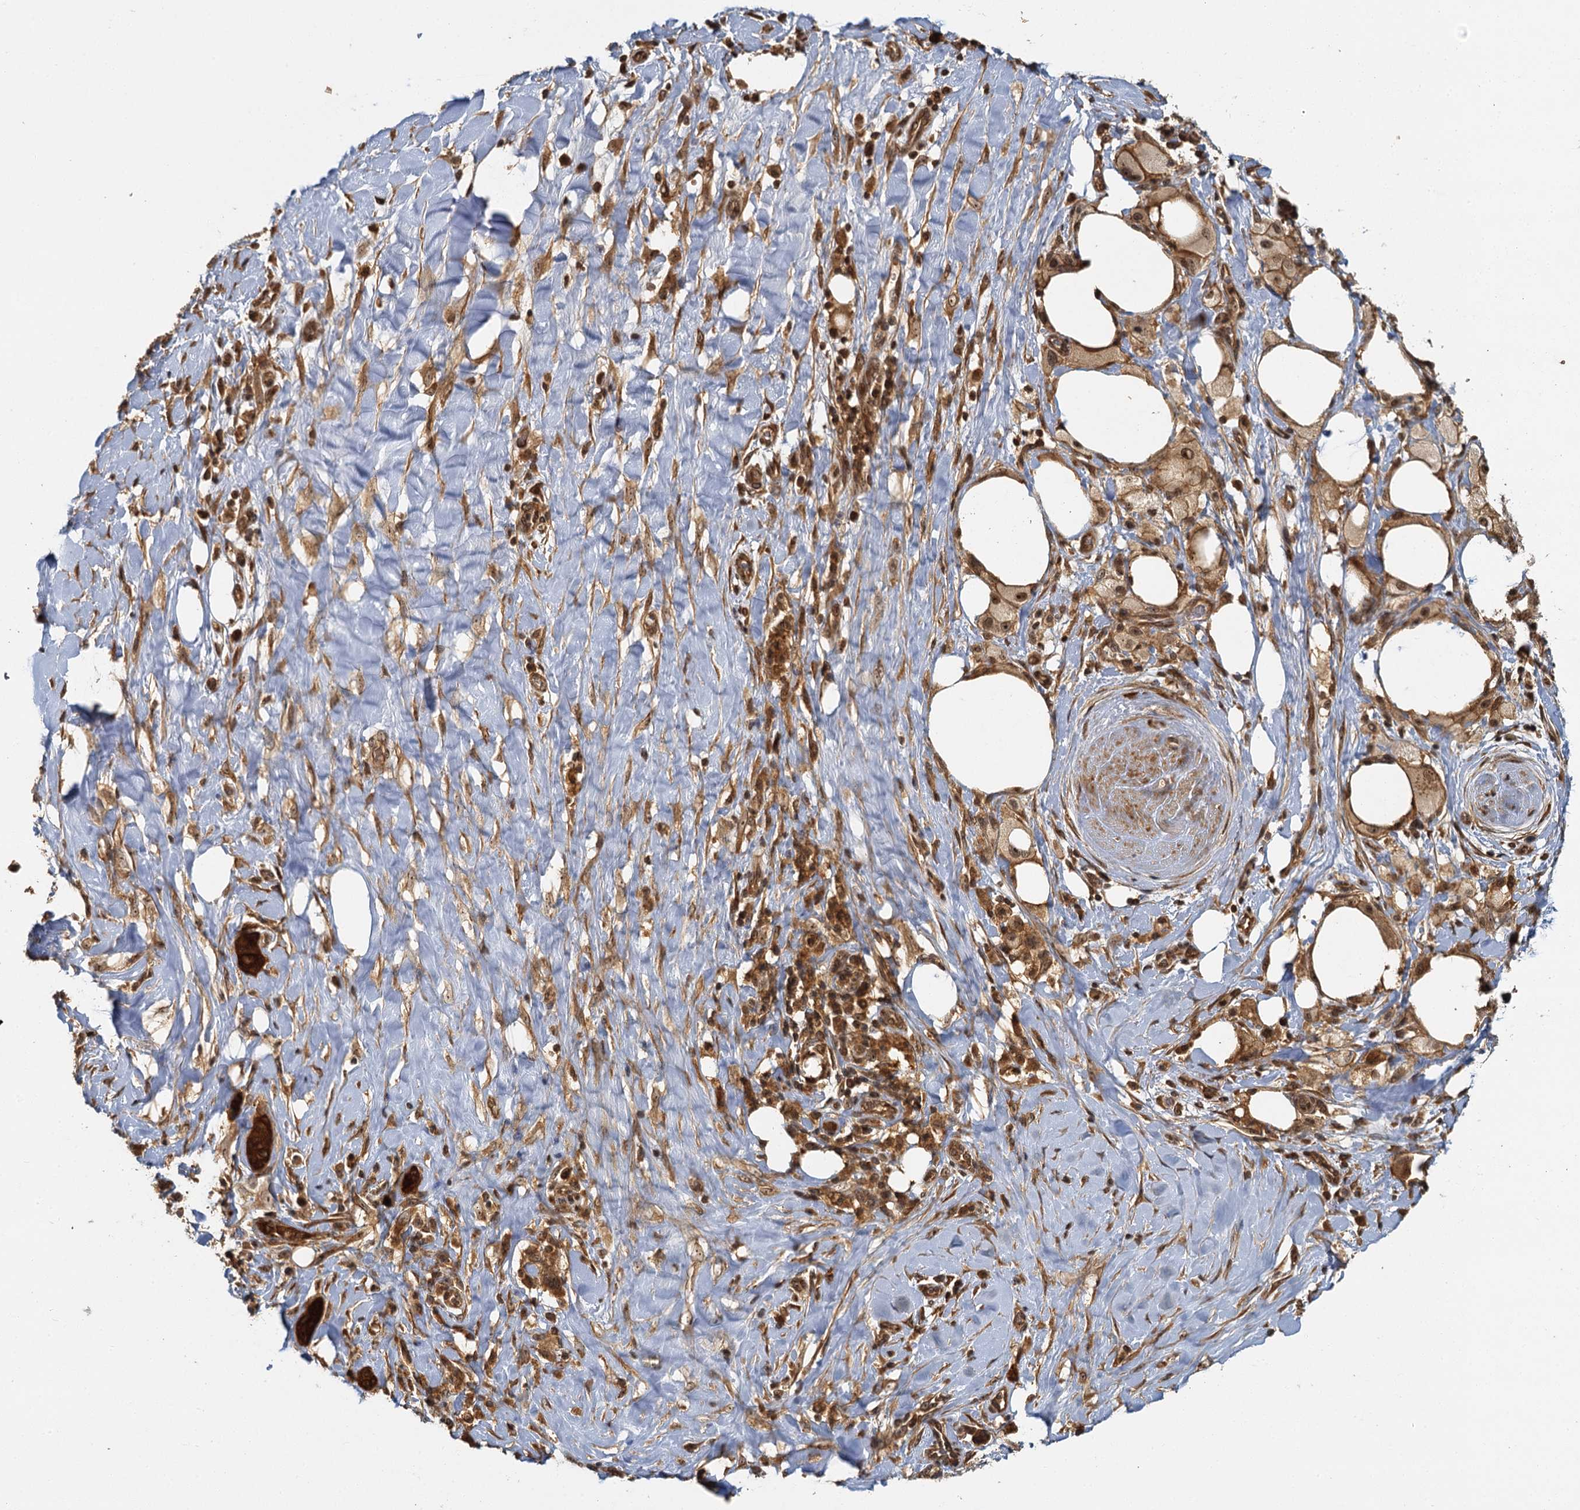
{"staining": {"intensity": "strong", "quantity": ">75%", "location": "cytoplasmic/membranous,nuclear"}, "tissue": "pancreatic cancer", "cell_type": "Tumor cells", "image_type": "cancer", "snomed": [{"axis": "morphology", "description": "Adenocarcinoma, NOS"}, {"axis": "topography", "description": "Pancreas"}], "caption": "Tumor cells show high levels of strong cytoplasmic/membranous and nuclear expression in about >75% of cells in human adenocarcinoma (pancreatic).", "gene": "ZNF549", "patient": {"sex": "male", "age": 58}}